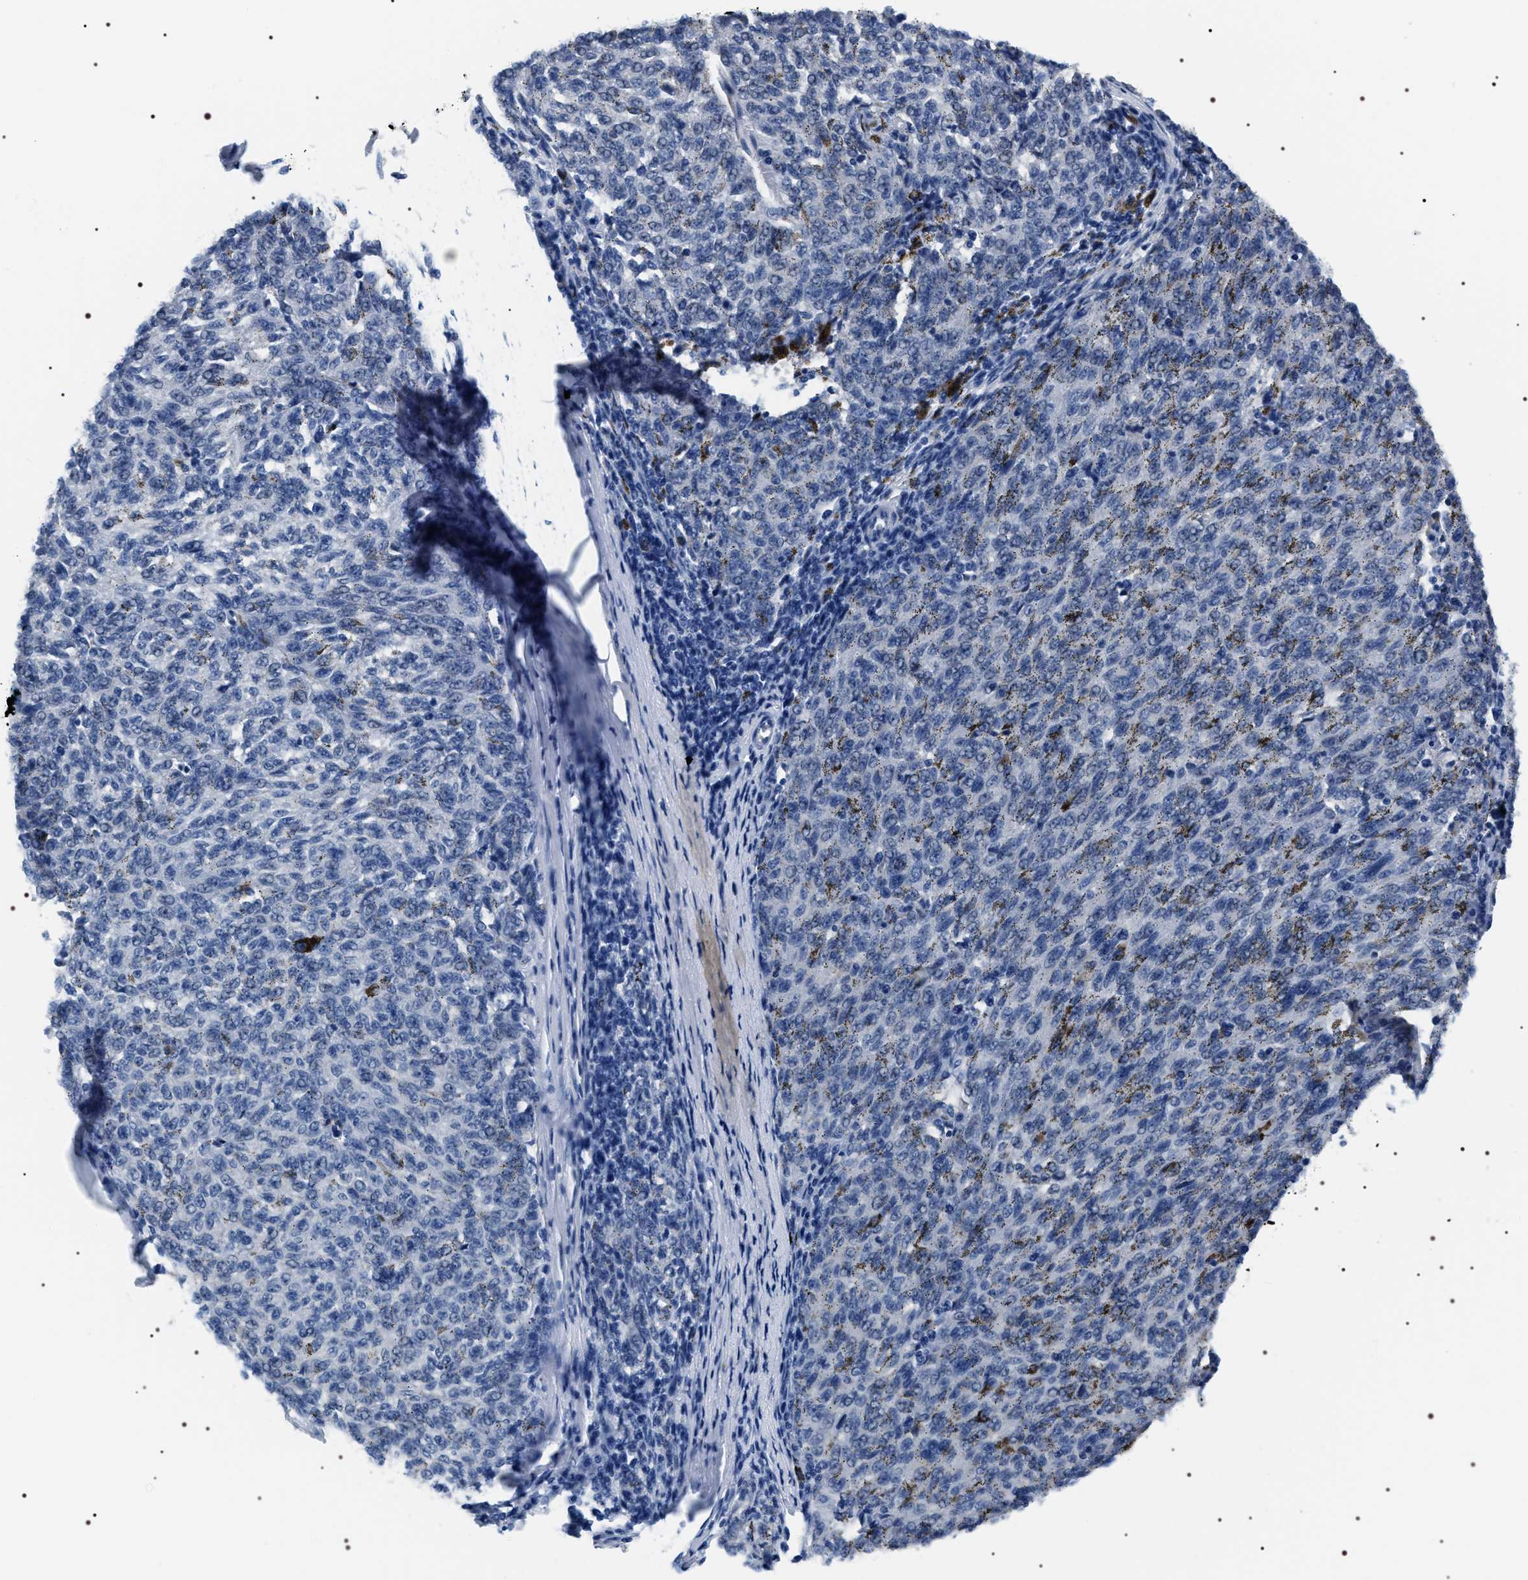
{"staining": {"intensity": "negative", "quantity": "none", "location": "none"}, "tissue": "melanoma", "cell_type": "Tumor cells", "image_type": "cancer", "snomed": [{"axis": "morphology", "description": "Malignant melanoma, NOS"}, {"axis": "topography", "description": "Skin"}], "caption": "The photomicrograph shows no staining of tumor cells in malignant melanoma.", "gene": "ADH4", "patient": {"sex": "female", "age": 72}}